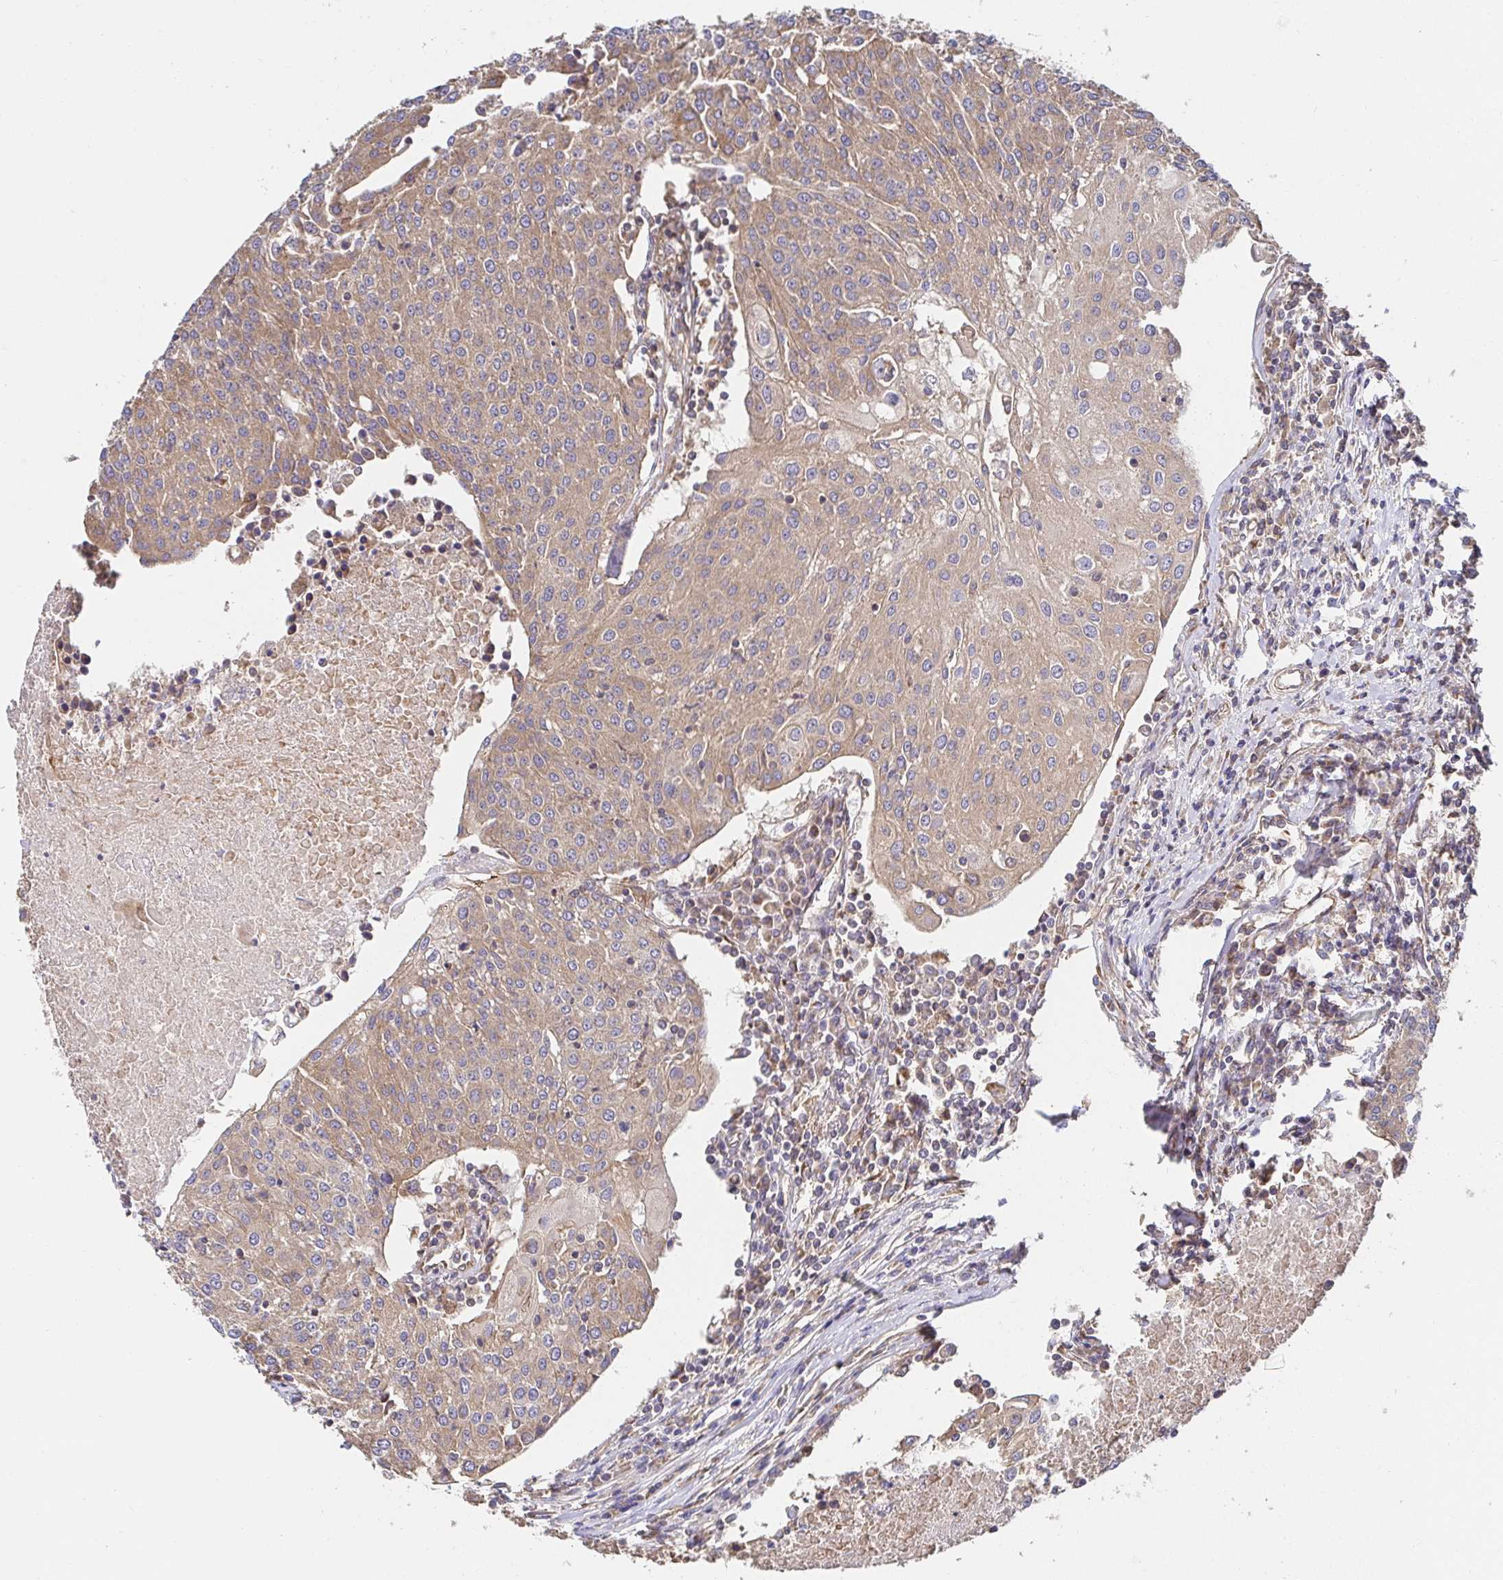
{"staining": {"intensity": "weak", "quantity": ">75%", "location": "cytoplasmic/membranous"}, "tissue": "urothelial cancer", "cell_type": "Tumor cells", "image_type": "cancer", "snomed": [{"axis": "morphology", "description": "Urothelial carcinoma, High grade"}, {"axis": "topography", "description": "Urinary bladder"}], "caption": "There is low levels of weak cytoplasmic/membranous expression in tumor cells of urothelial cancer, as demonstrated by immunohistochemical staining (brown color).", "gene": "APBB1", "patient": {"sex": "female", "age": 85}}